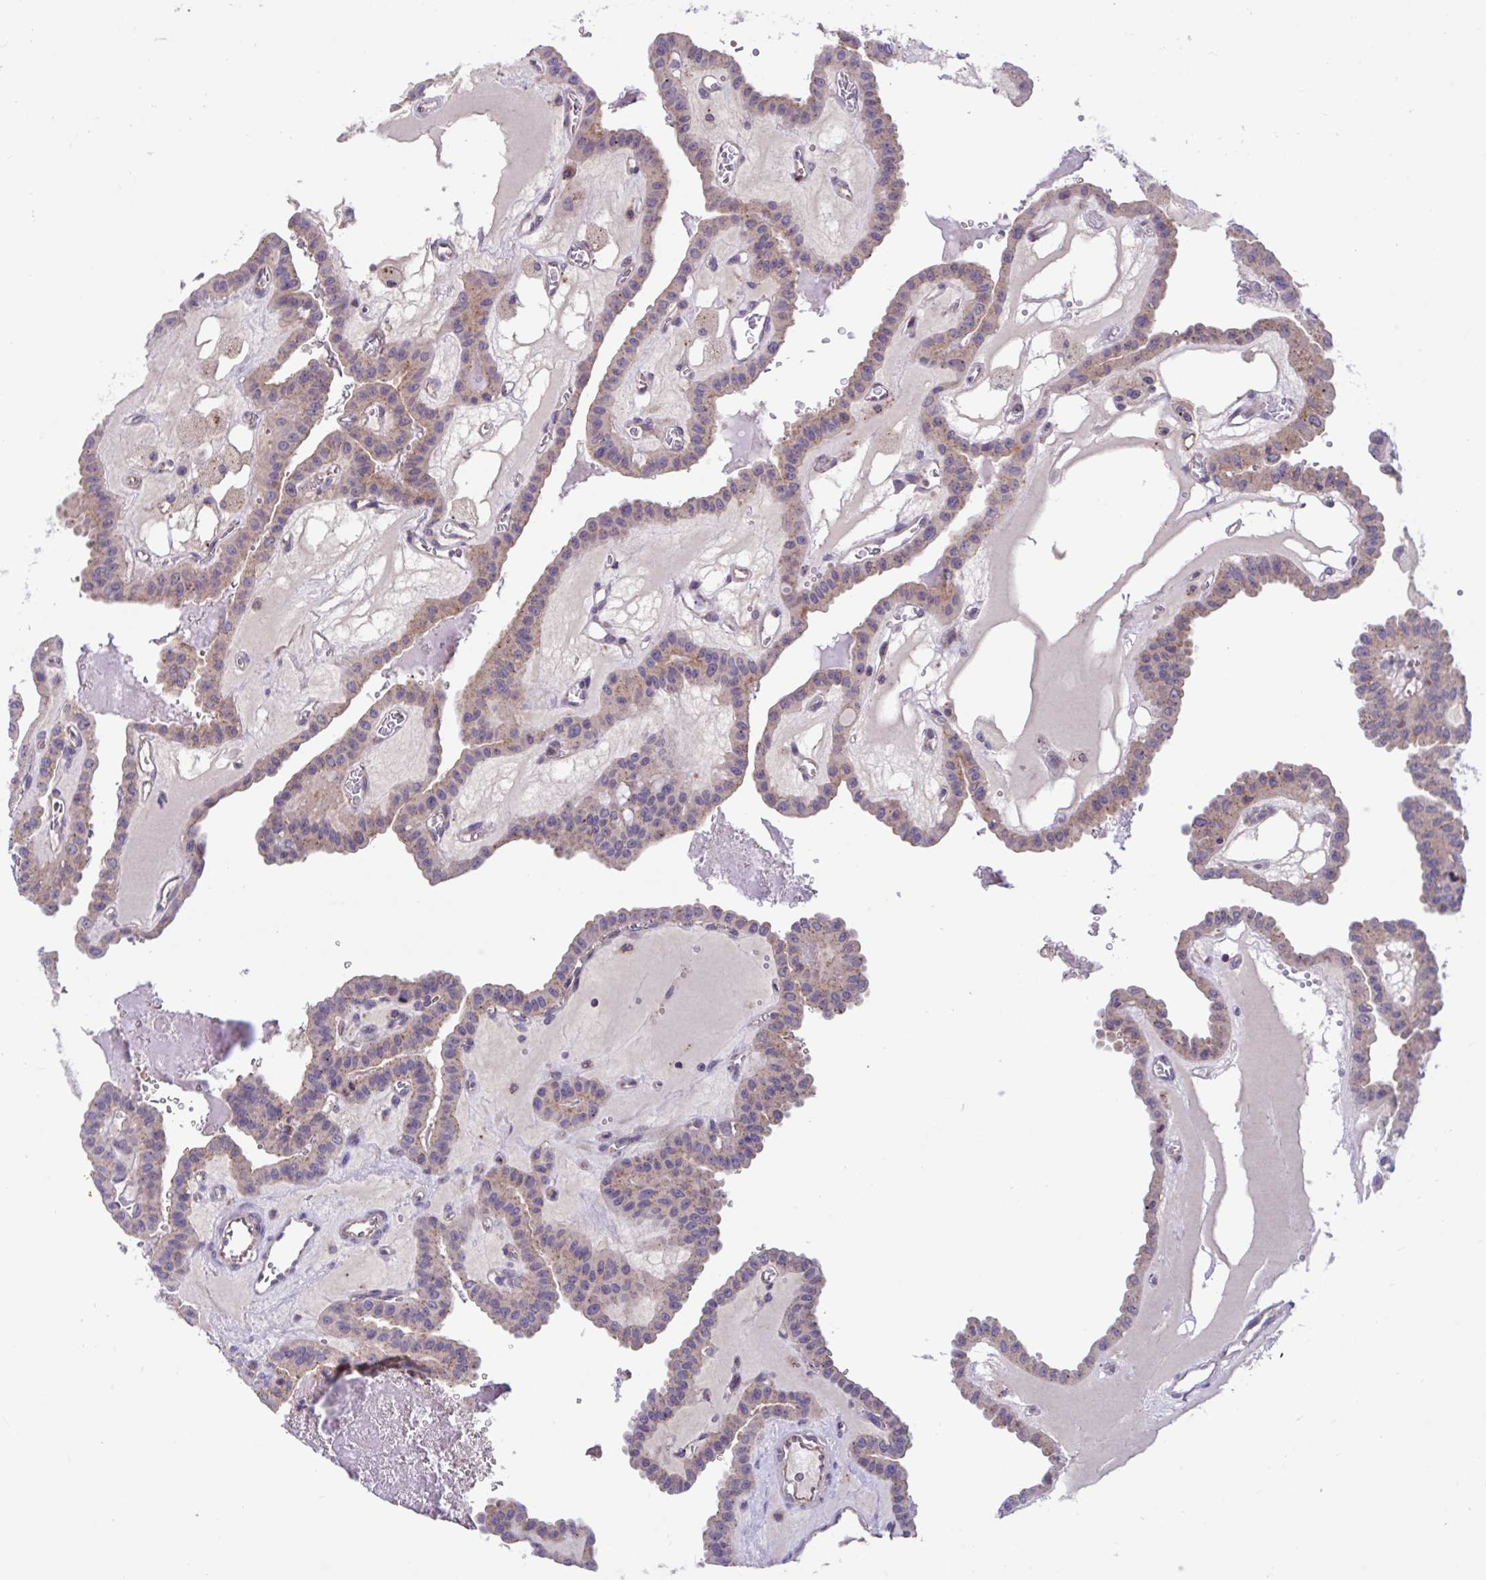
{"staining": {"intensity": "moderate", "quantity": "25%-75%", "location": "cytoplasmic/membranous,nuclear"}, "tissue": "thyroid cancer", "cell_type": "Tumor cells", "image_type": "cancer", "snomed": [{"axis": "morphology", "description": "Papillary adenocarcinoma, NOS"}, {"axis": "topography", "description": "Thyroid gland"}], "caption": "This is a histology image of IHC staining of thyroid cancer (papillary adenocarcinoma), which shows moderate expression in the cytoplasmic/membranous and nuclear of tumor cells.", "gene": "IST1", "patient": {"sex": "male", "age": 87}}